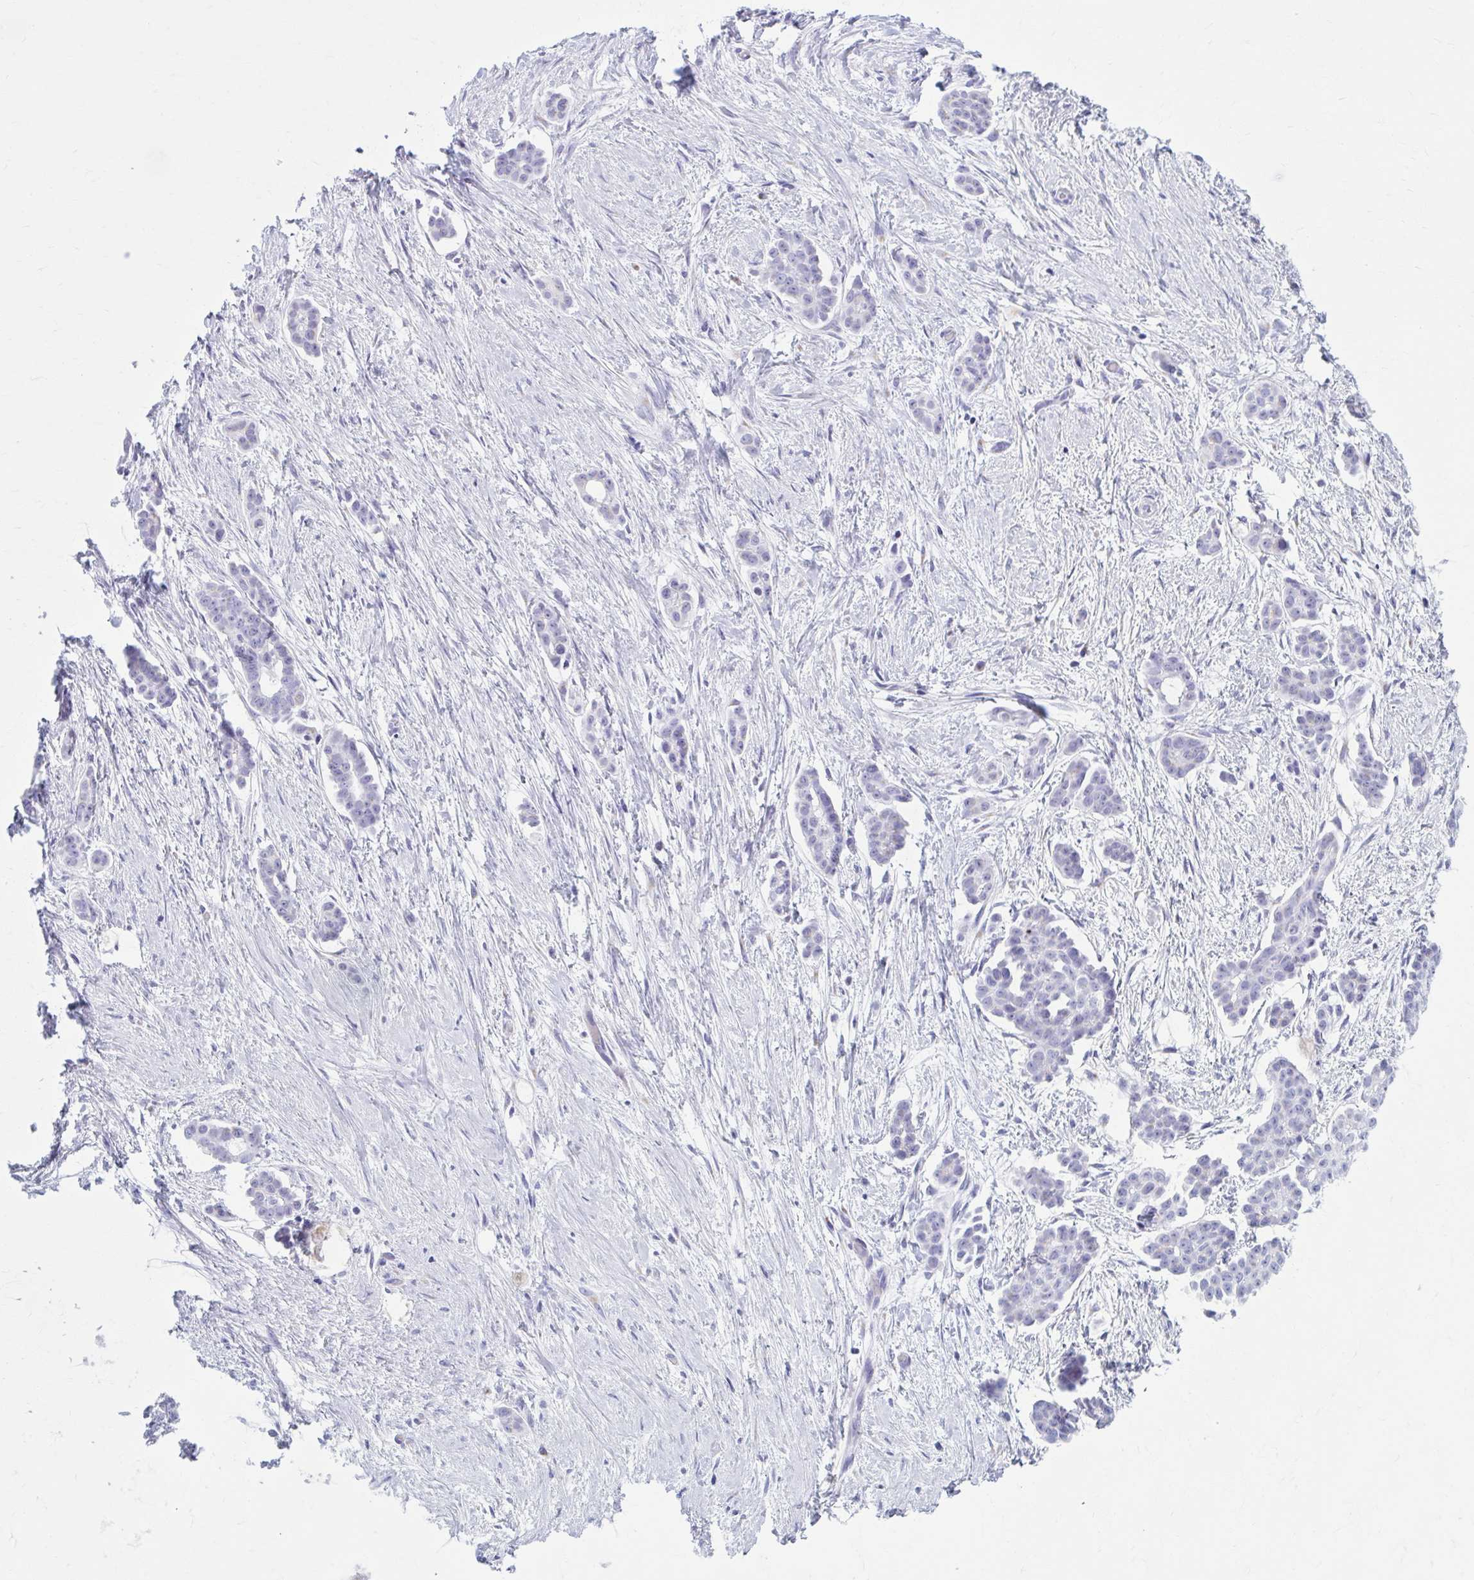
{"staining": {"intensity": "negative", "quantity": "none", "location": "none"}, "tissue": "ovarian cancer", "cell_type": "Tumor cells", "image_type": "cancer", "snomed": [{"axis": "morphology", "description": "Cystadenocarcinoma, serous, NOS"}, {"axis": "topography", "description": "Ovary"}], "caption": "The IHC histopathology image has no significant positivity in tumor cells of ovarian cancer (serous cystadenocarcinoma) tissue. (IHC, brightfield microscopy, high magnification).", "gene": "KCNE2", "patient": {"sex": "female", "age": 50}}